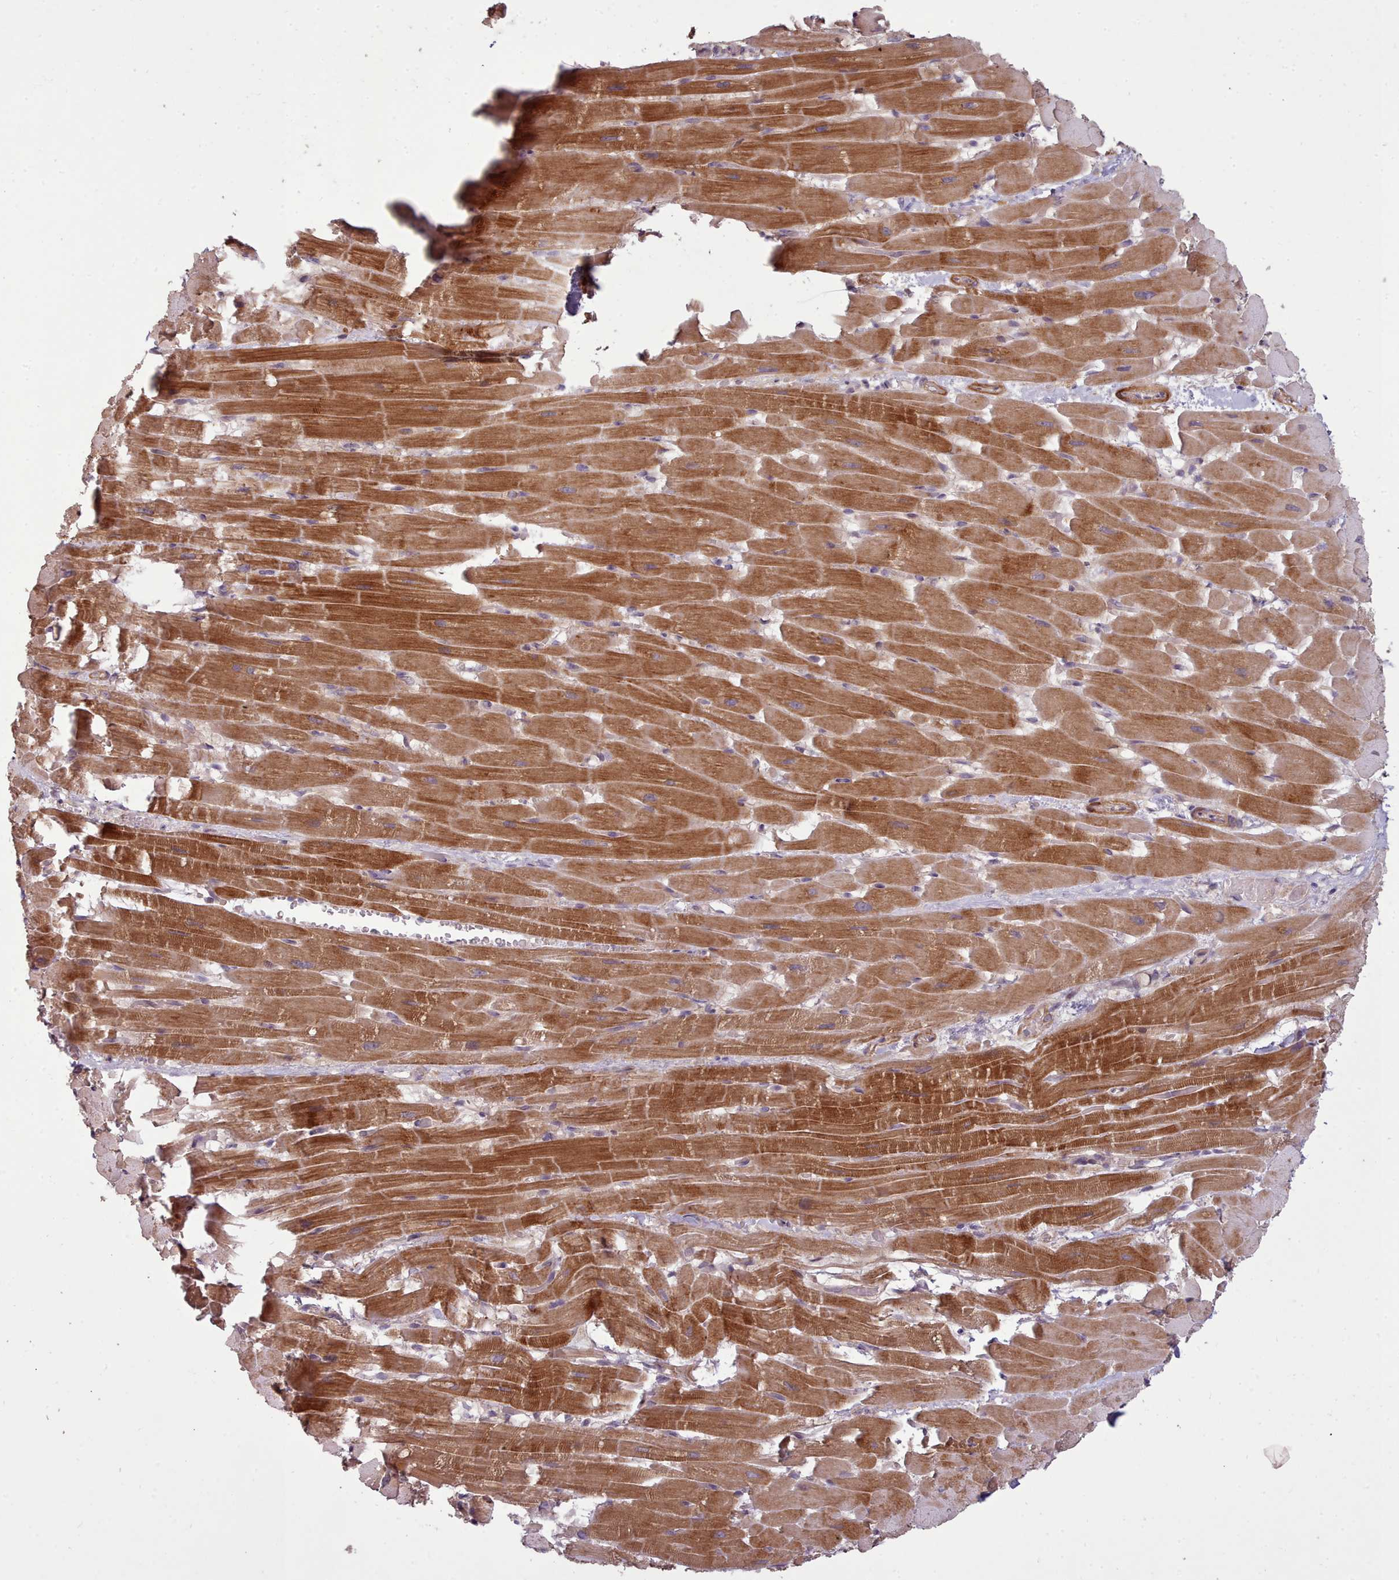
{"staining": {"intensity": "moderate", "quantity": ">75%", "location": "cytoplasmic/membranous"}, "tissue": "heart muscle", "cell_type": "Cardiomyocytes", "image_type": "normal", "snomed": [{"axis": "morphology", "description": "Normal tissue, NOS"}, {"axis": "topography", "description": "Heart"}], "caption": "DAB immunohistochemical staining of benign heart muscle exhibits moderate cytoplasmic/membranous protein positivity in approximately >75% of cardiomyocytes.", "gene": "CDC6", "patient": {"sex": "male", "age": 37}}